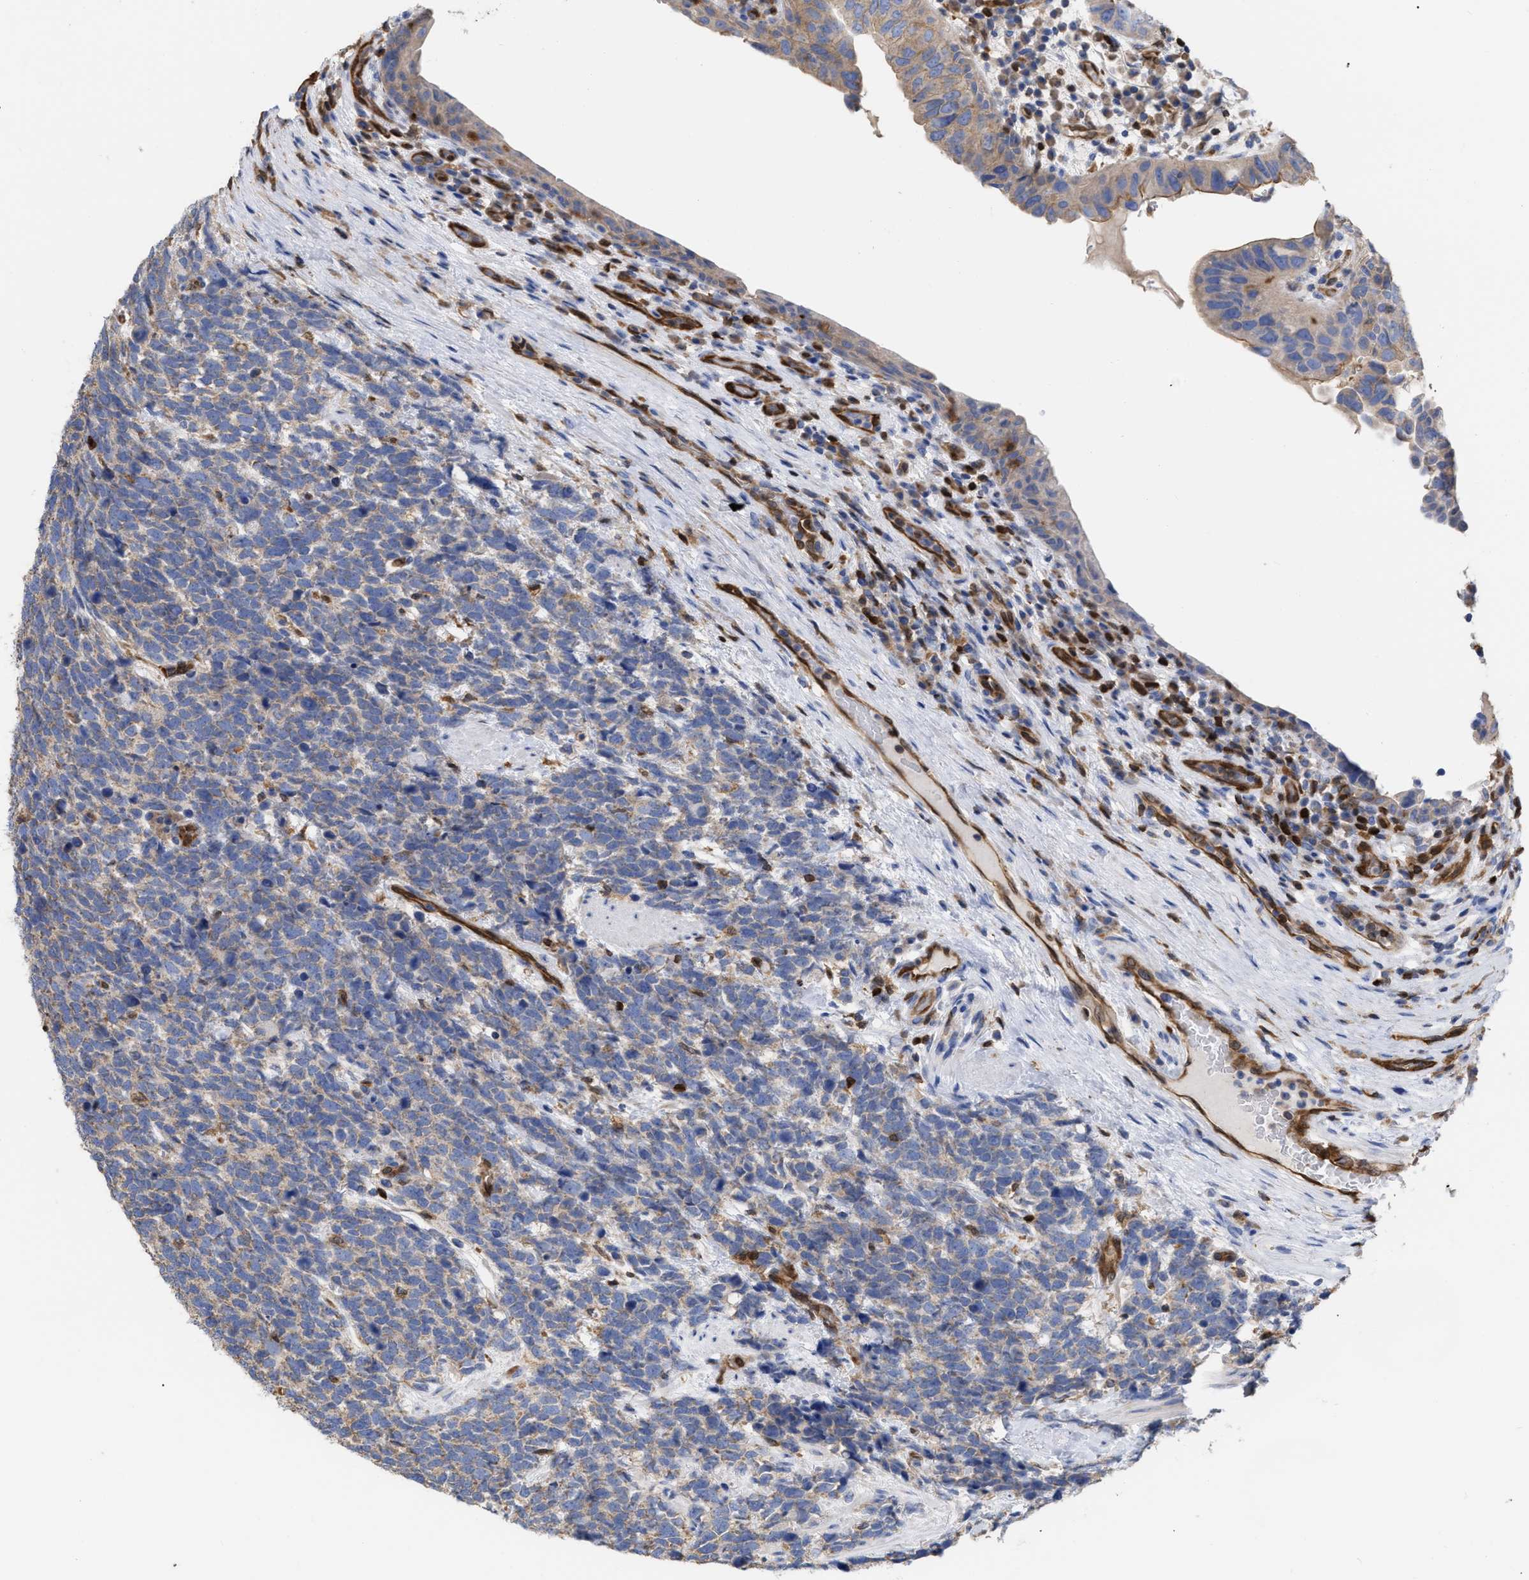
{"staining": {"intensity": "weak", "quantity": ">75%", "location": "cytoplasmic/membranous"}, "tissue": "urothelial cancer", "cell_type": "Tumor cells", "image_type": "cancer", "snomed": [{"axis": "morphology", "description": "Urothelial carcinoma, High grade"}, {"axis": "topography", "description": "Urinary bladder"}], "caption": "Protein staining demonstrates weak cytoplasmic/membranous positivity in approximately >75% of tumor cells in high-grade urothelial carcinoma.", "gene": "GIMAP4", "patient": {"sex": "female", "age": 82}}